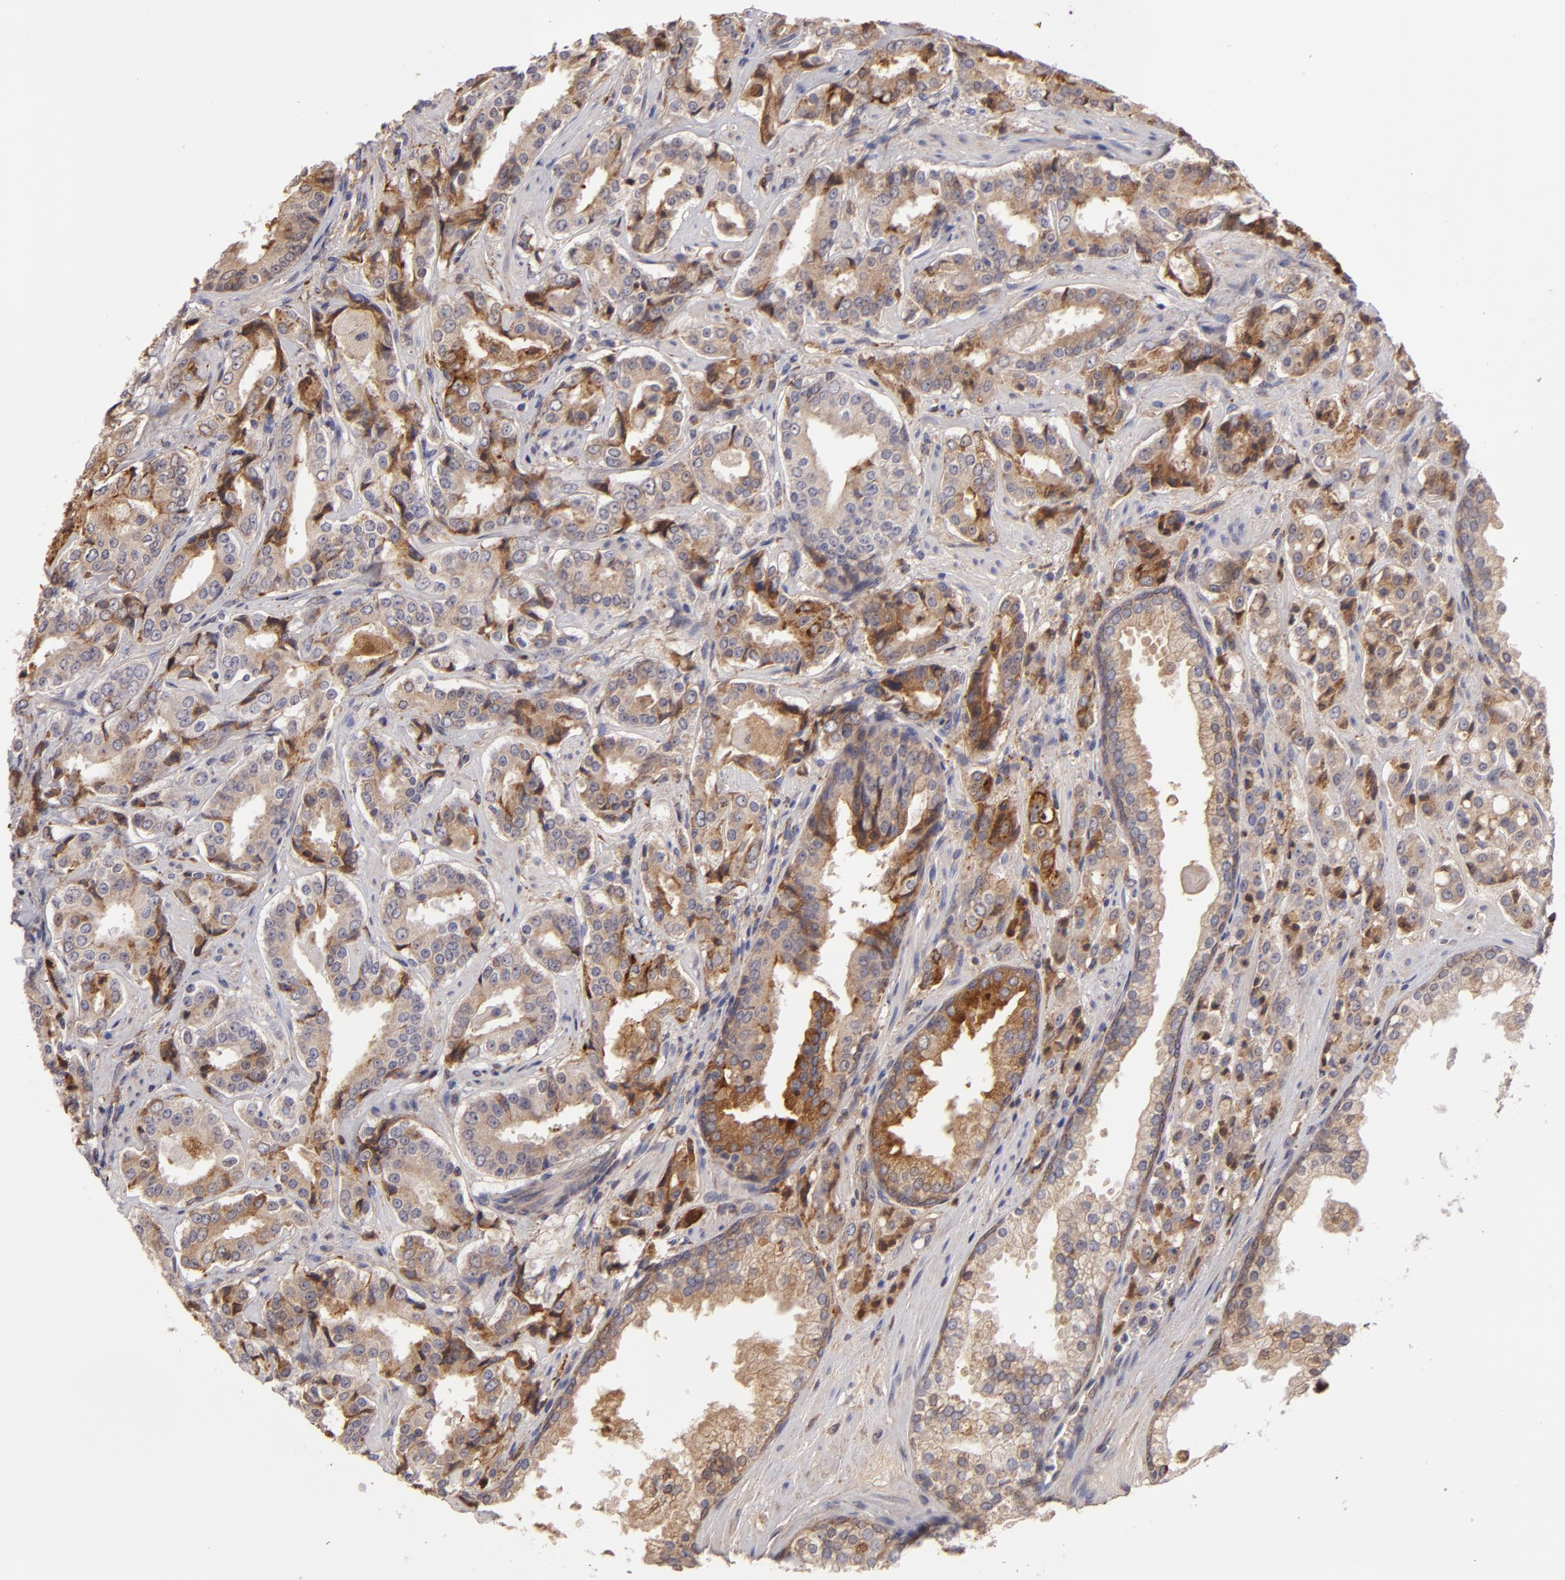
{"staining": {"intensity": "moderate", "quantity": ">75%", "location": "cytoplasmic/membranous"}, "tissue": "prostate cancer", "cell_type": "Tumor cells", "image_type": "cancer", "snomed": [{"axis": "morphology", "description": "Adenocarcinoma, Medium grade"}, {"axis": "topography", "description": "Prostate"}], "caption": "This histopathology image shows prostate cancer (adenocarcinoma (medium-grade)) stained with IHC to label a protein in brown. The cytoplasmic/membranous of tumor cells show moderate positivity for the protein. Nuclei are counter-stained blue.", "gene": "CFB", "patient": {"sex": "male", "age": 60}}